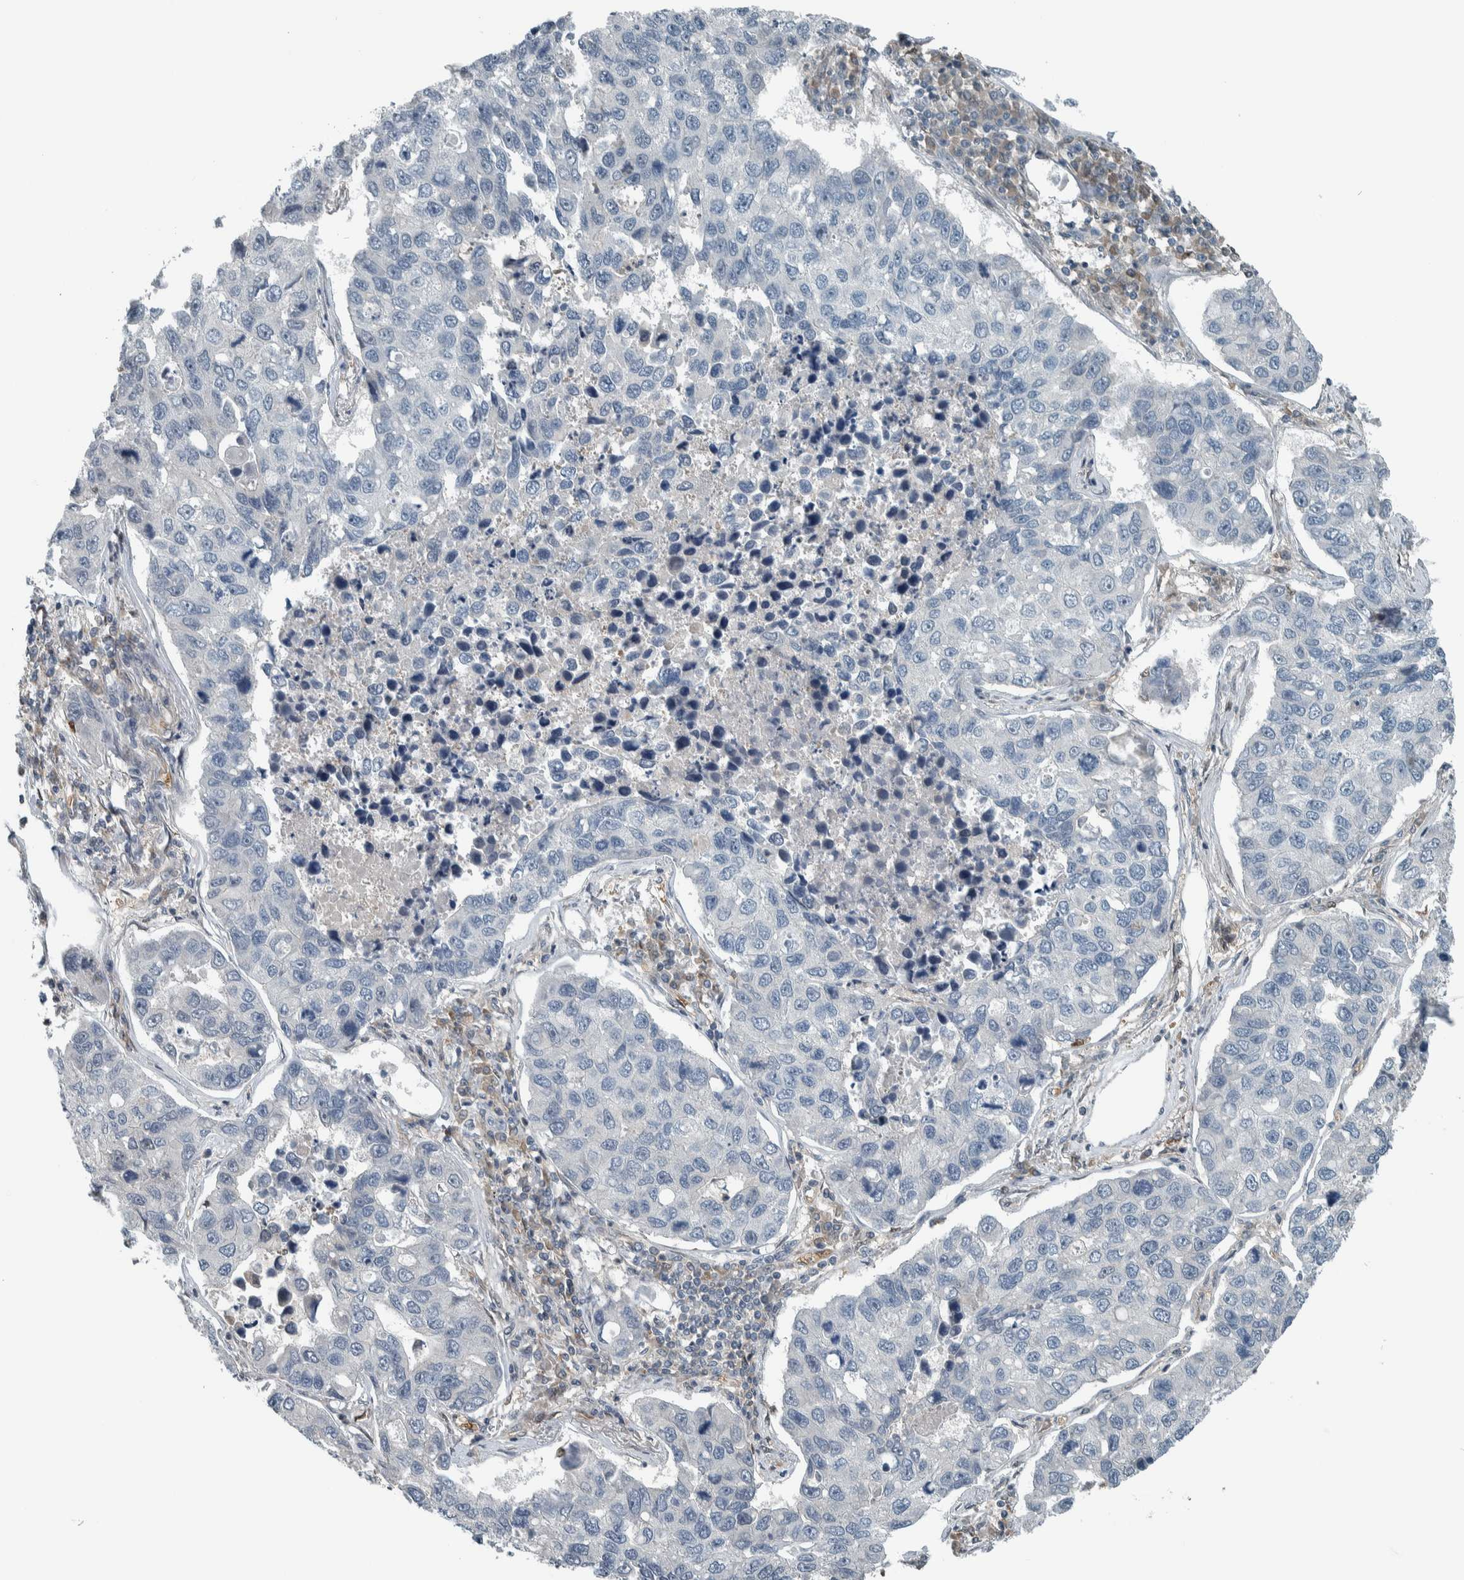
{"staining": {"intensity": "negative", "quantity": "none", "location": "none"}, "tissue": "lung cancer", "cell_type": "Tumor cells", "image_type": "cancer", "snomed": [{"axis": "morphology", "description": "Adenocarcinoma, NOS"}, {"axis": "topography", "description": "Lung"}], "caption": "High power microscopy image of an immunohistochemistry (IHC) micrograph of lung adenocarcinoma, revealing no significant positivity in tumor cells. (DAB (3,3'-diaminobenzidine) IHC visualized using brightfield microscopy, high magnification).", "gene": "ALAD", "patient": {"sex": "male", "age": 64}}